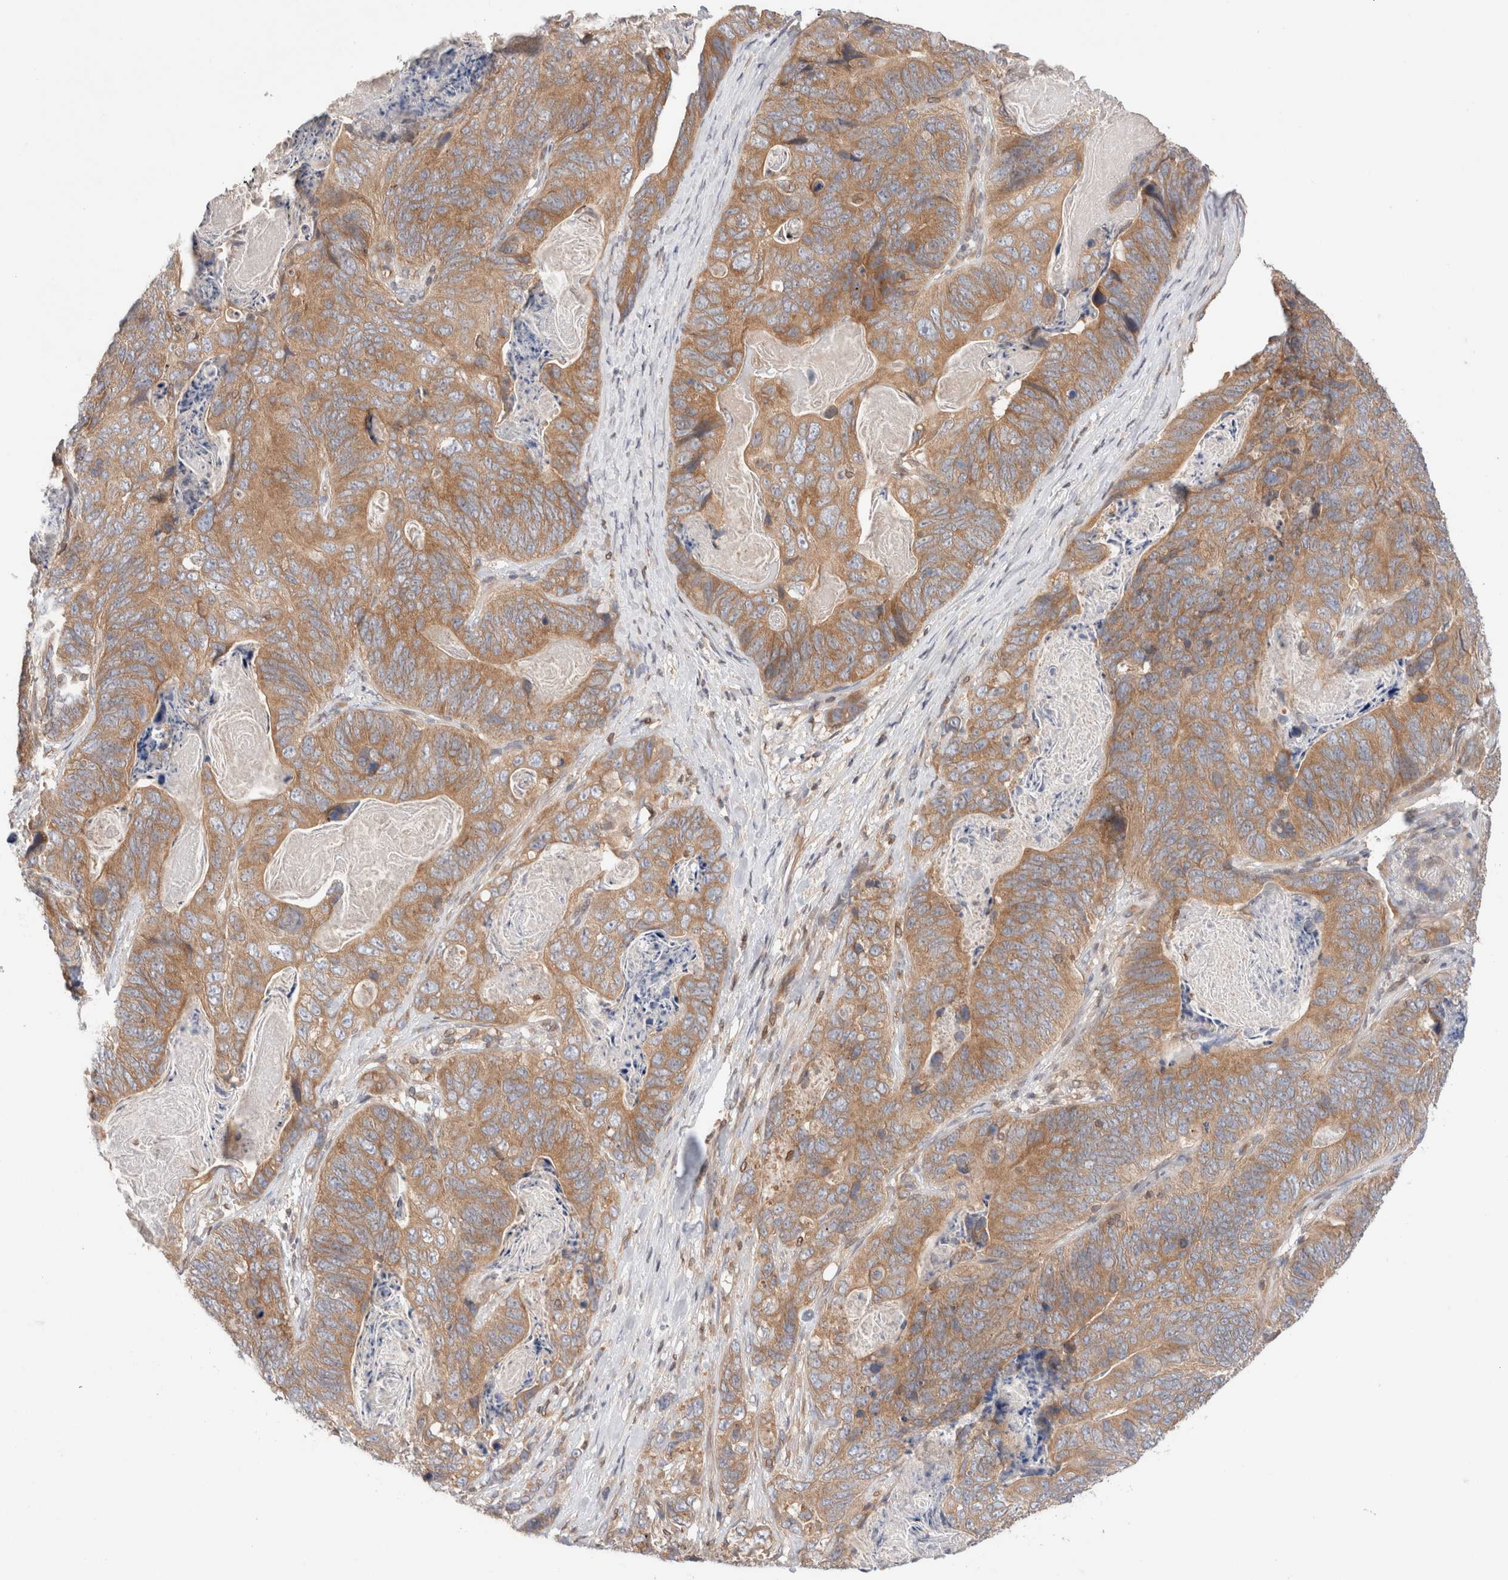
{"staining": {"intensity": "moderate", "quantity": ">75%", "location": "cytoplasmic/membranous"}, "tissue": "stomach cancer", "cell_type": "Tumor cells", "image_type": "cancer", "snomed": [{"axis": "morphology", "description": "Normal tissue, NOS"}, {"axis": "morphology", "description": "Adenocarcinoma, NOS"}, {"axis": "topography", "description": "Stomach"}], "caption": "High-magnification brightfield microscopy of stomach cancer stained with DAB (3,3'-diaminobenzidine) (brown) and counterstained with hematoxylin (blue). tumor cells exhibit moderate cytoplasmic/membranous staining is identified in about>75% of cells.", "gene": "SIKE1", "patient": {"sex": "female", "age": 89}}